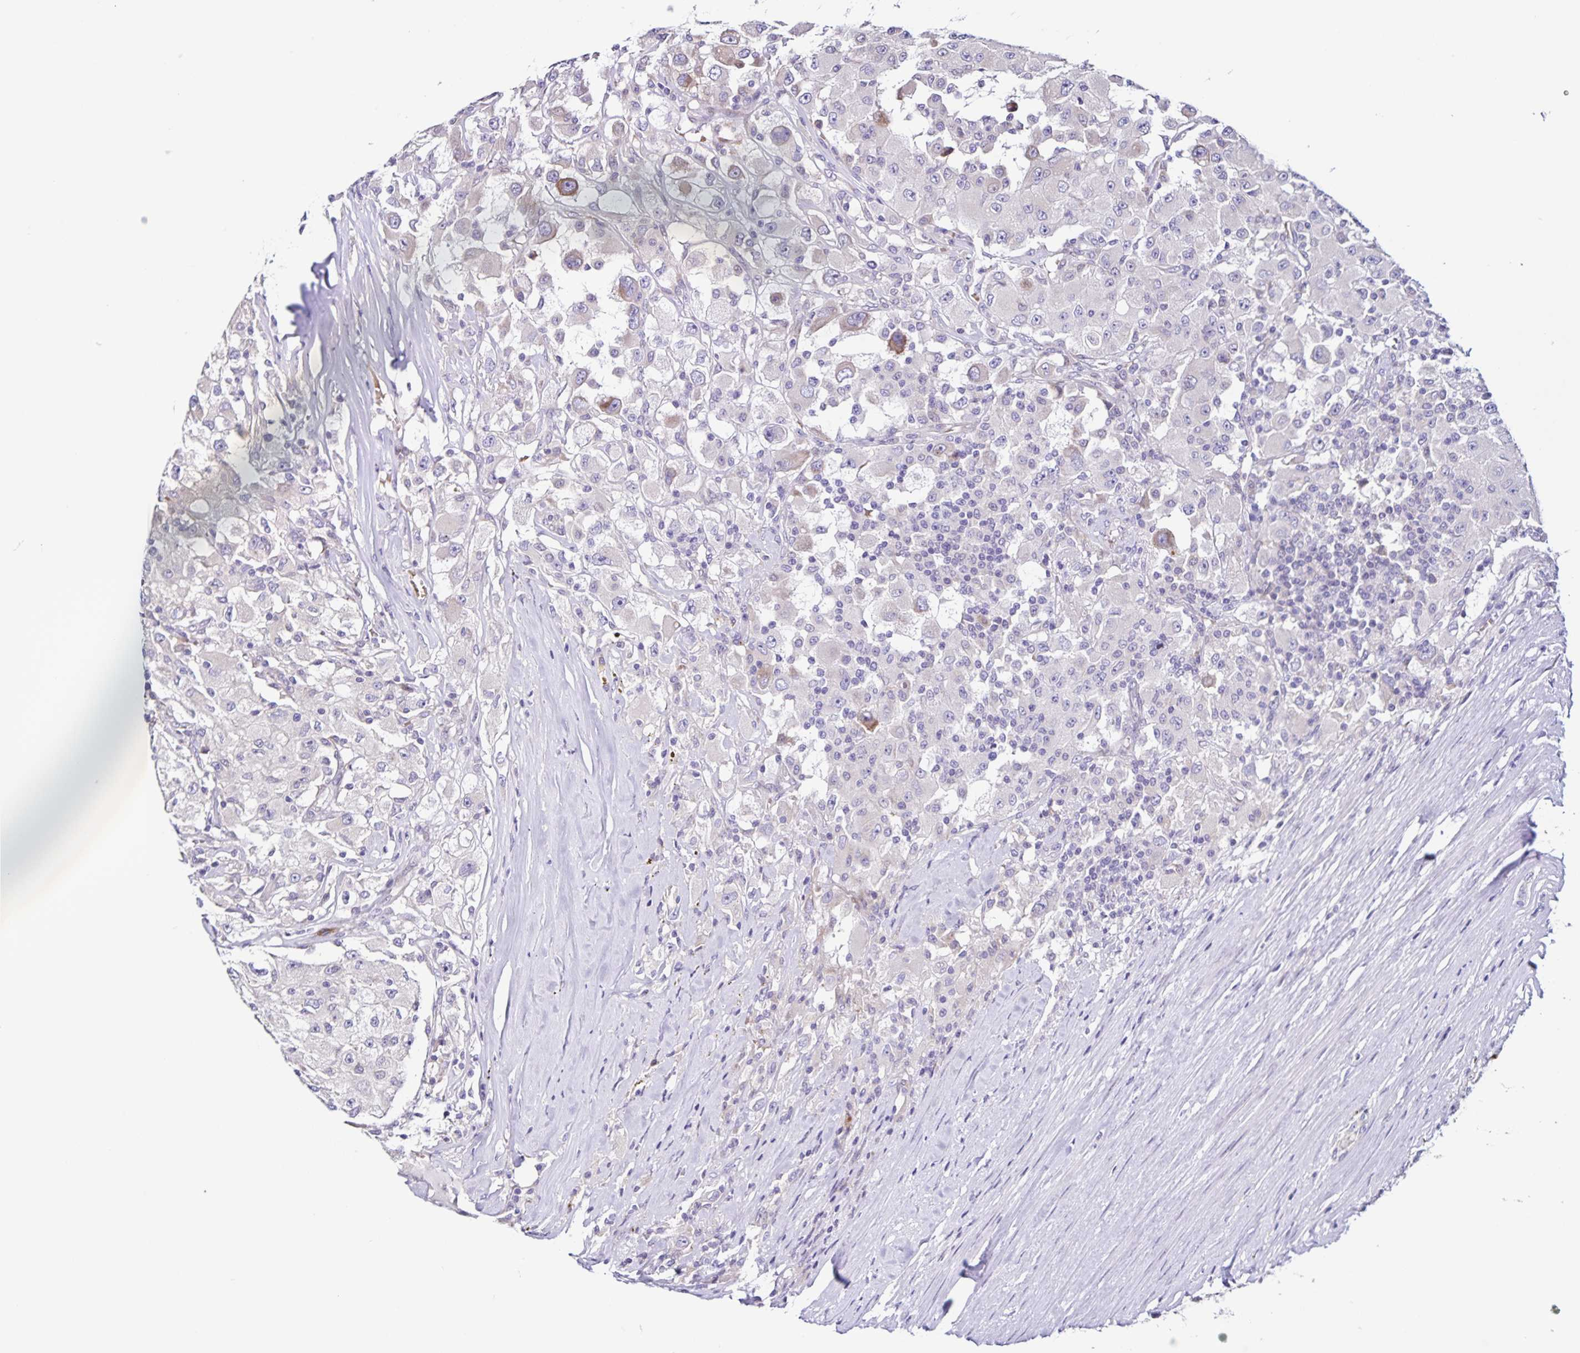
{"staining": {"intensity": "negative", "quantity": "none", "location": "none"}, "tissue": "renal cancer", "cell_type": "Tumor cells", "image_type": "cancer", "snomed": [{"axis": "morphology", "description": "Adenocarcinoma, NOS"}, {"axis": "topography", "description": "Kidney"}], "caption": "Protein analysis of renal cancer (adenocarcinoma) shows no significant positivity in tumor cells. (Brightfield microscopy of DAB immunohistochemistry at high magnification).", "gene": "RNFT2", "patient": {"sex": "female", "age": 67}}